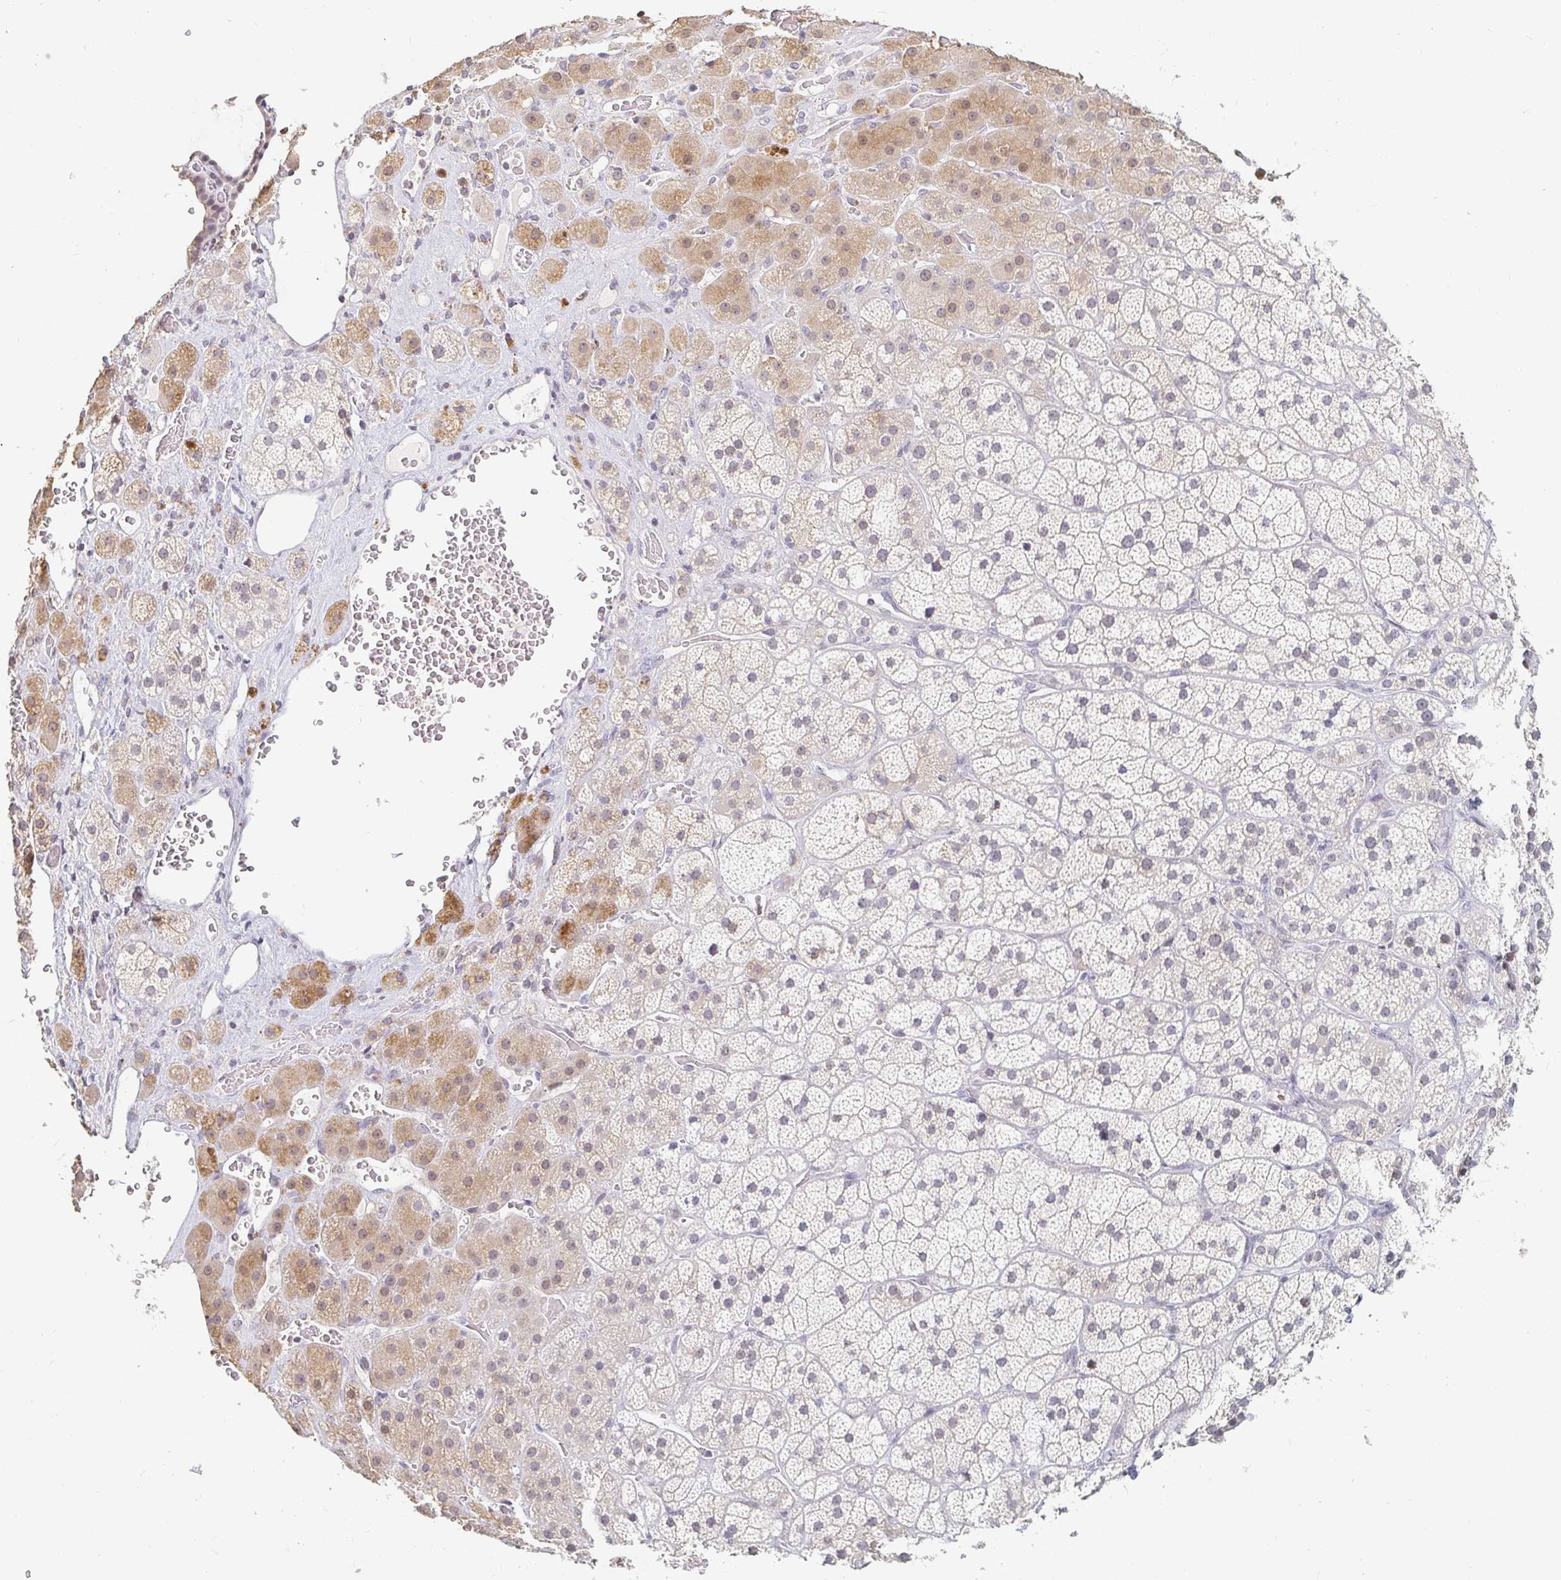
{"staining": {"intensity": "moderate", "quantity": "<25%", "location": "cytoplasmic/membranous,nuclear"}, "tissue": "adrenal gland", "cell_type": "Glandular cells", "image_type": "normal", "snomed": [{"axis": "morphology", "description": "Normal tissue, NOS"}, {"axis": "topography", "description": "Adrenal gland"}], "caption": "A high-resolution image shows immunohistochemistry (IHC) staining of unremarkable adrenal gland, which demonstrates moderate cytoplasmic/membranous,nuclear expression in approximately <25% of glandular cells.", "gene": "NME9", "patient": {"sex": "male", "age": 57}}